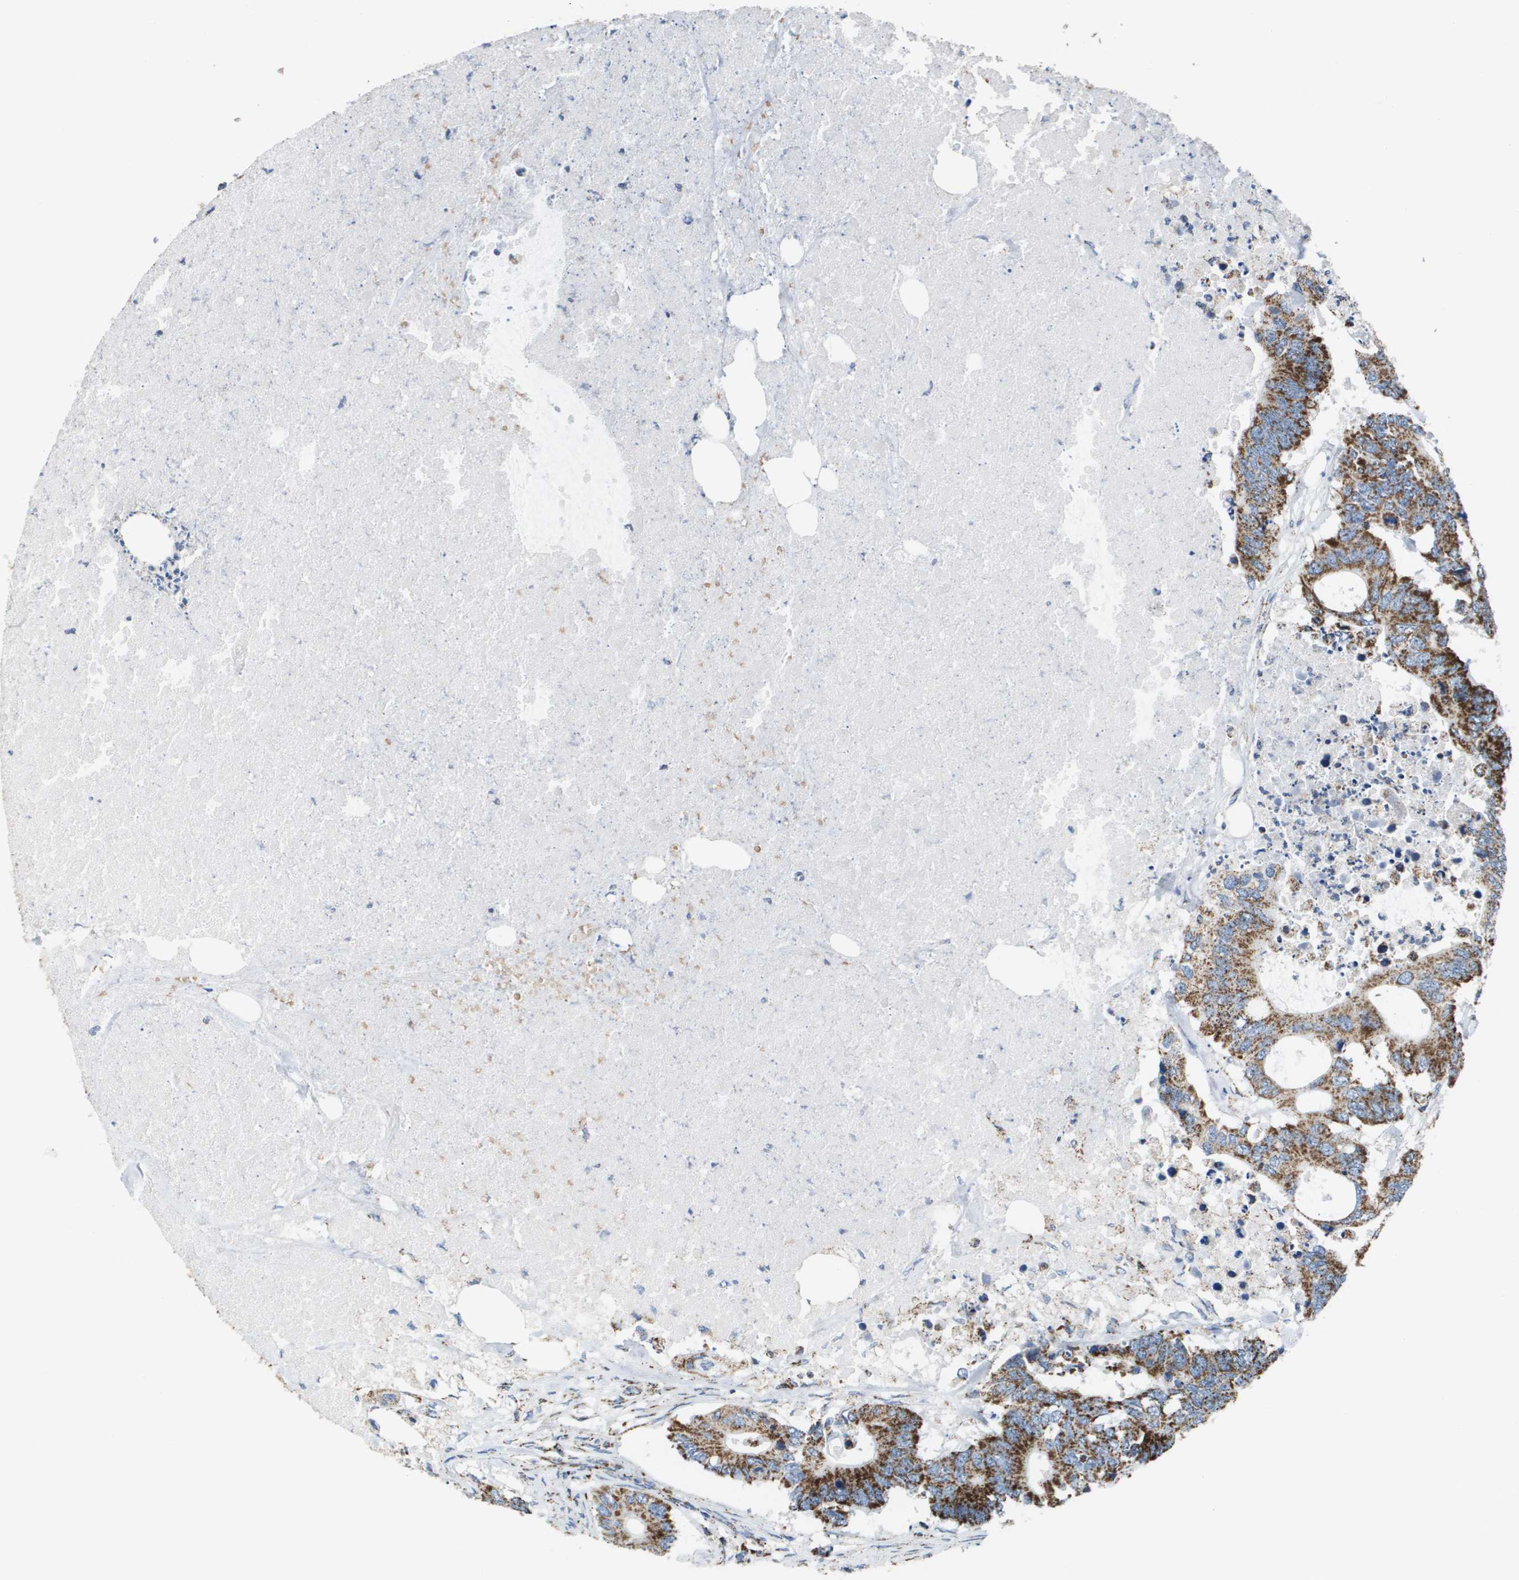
{"staining": {"intensity": "strong", "quantity": ">75%", "location": "cytoplasmic/membranous"}, "tissue": "colorectal cancer", "cell_type": "Tumor cells", "image_type": "cancer", "snomed": [{"axis": "morphology", "description": "Adenocarcinoma, NOS"}, {"axis": "topography", "description": "Colon"}], "caption": "High-power microscopy captured an immunohistochemistry (IHC) histopathology image of colorectal cancer (adenocarcinoma), revealing strong cytoplasmic/membranous expression in approximately >75% of tumor cells.", "gene": "ATP5F1B", "patient": {"sex": "male", "age": 71}}